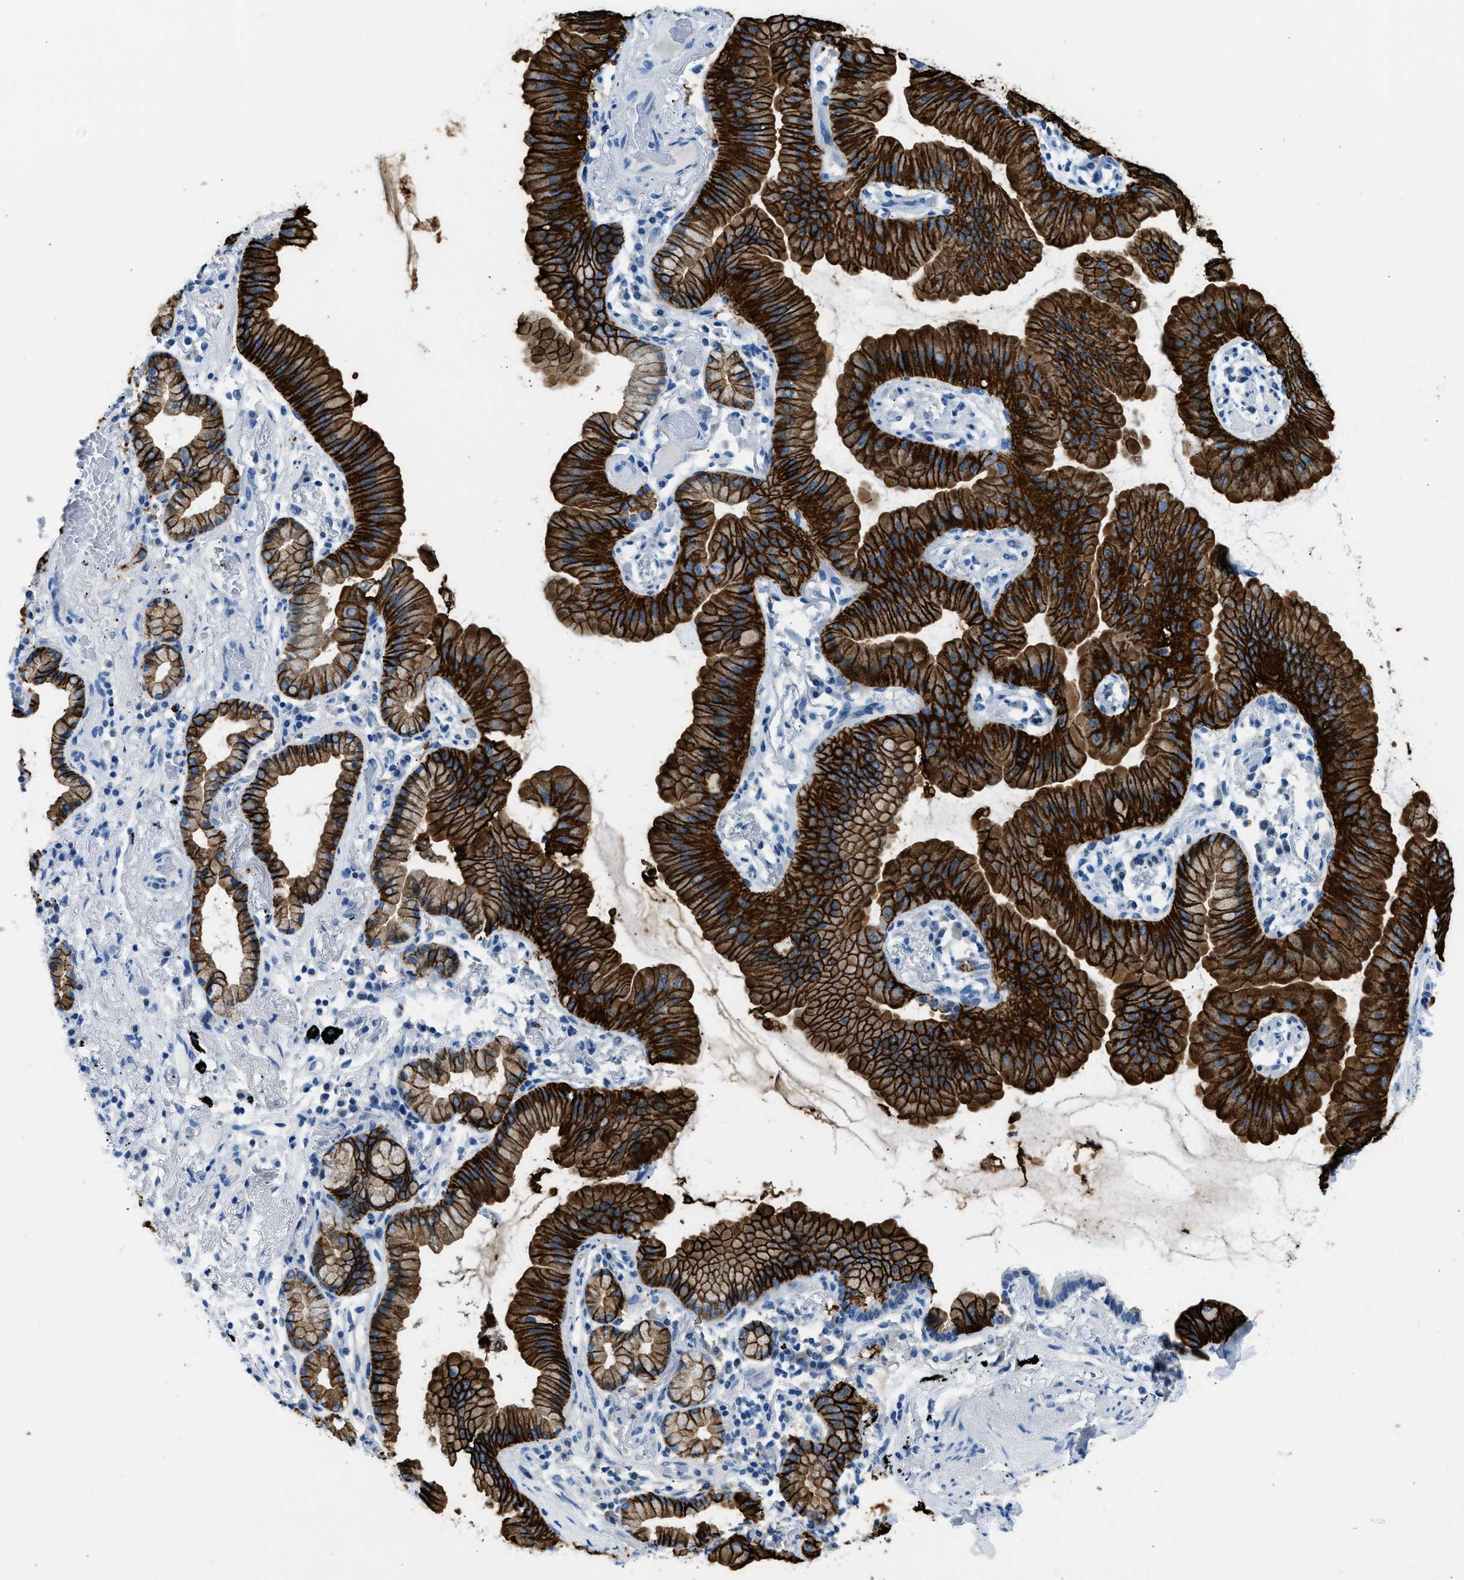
{"staining": {"intensity": "strong", "quantity": ">75%", "location": "cytoplasmic/membranous"}, "tissue": "lung cancer", "cell_type": "Tumor cells", "image_type": "cancer", "snomed": [{"axis": "morphology", "description": "Normal tissue, NOS"}, {"axis": "morphology", "description": "Adenocarcinoma, NOS"}, {"axis": "topography", "description": "Bronchus"}, {"axis": "topography", "description": "Lung"}], "caption": "Tumor cells demonstrate high levels of strong cytoplasmic/membranous positivity in approximately >75% of cells in lung cancer.", "gene": "CLDN18", "patient": {"sex": "female", "age": 70}}